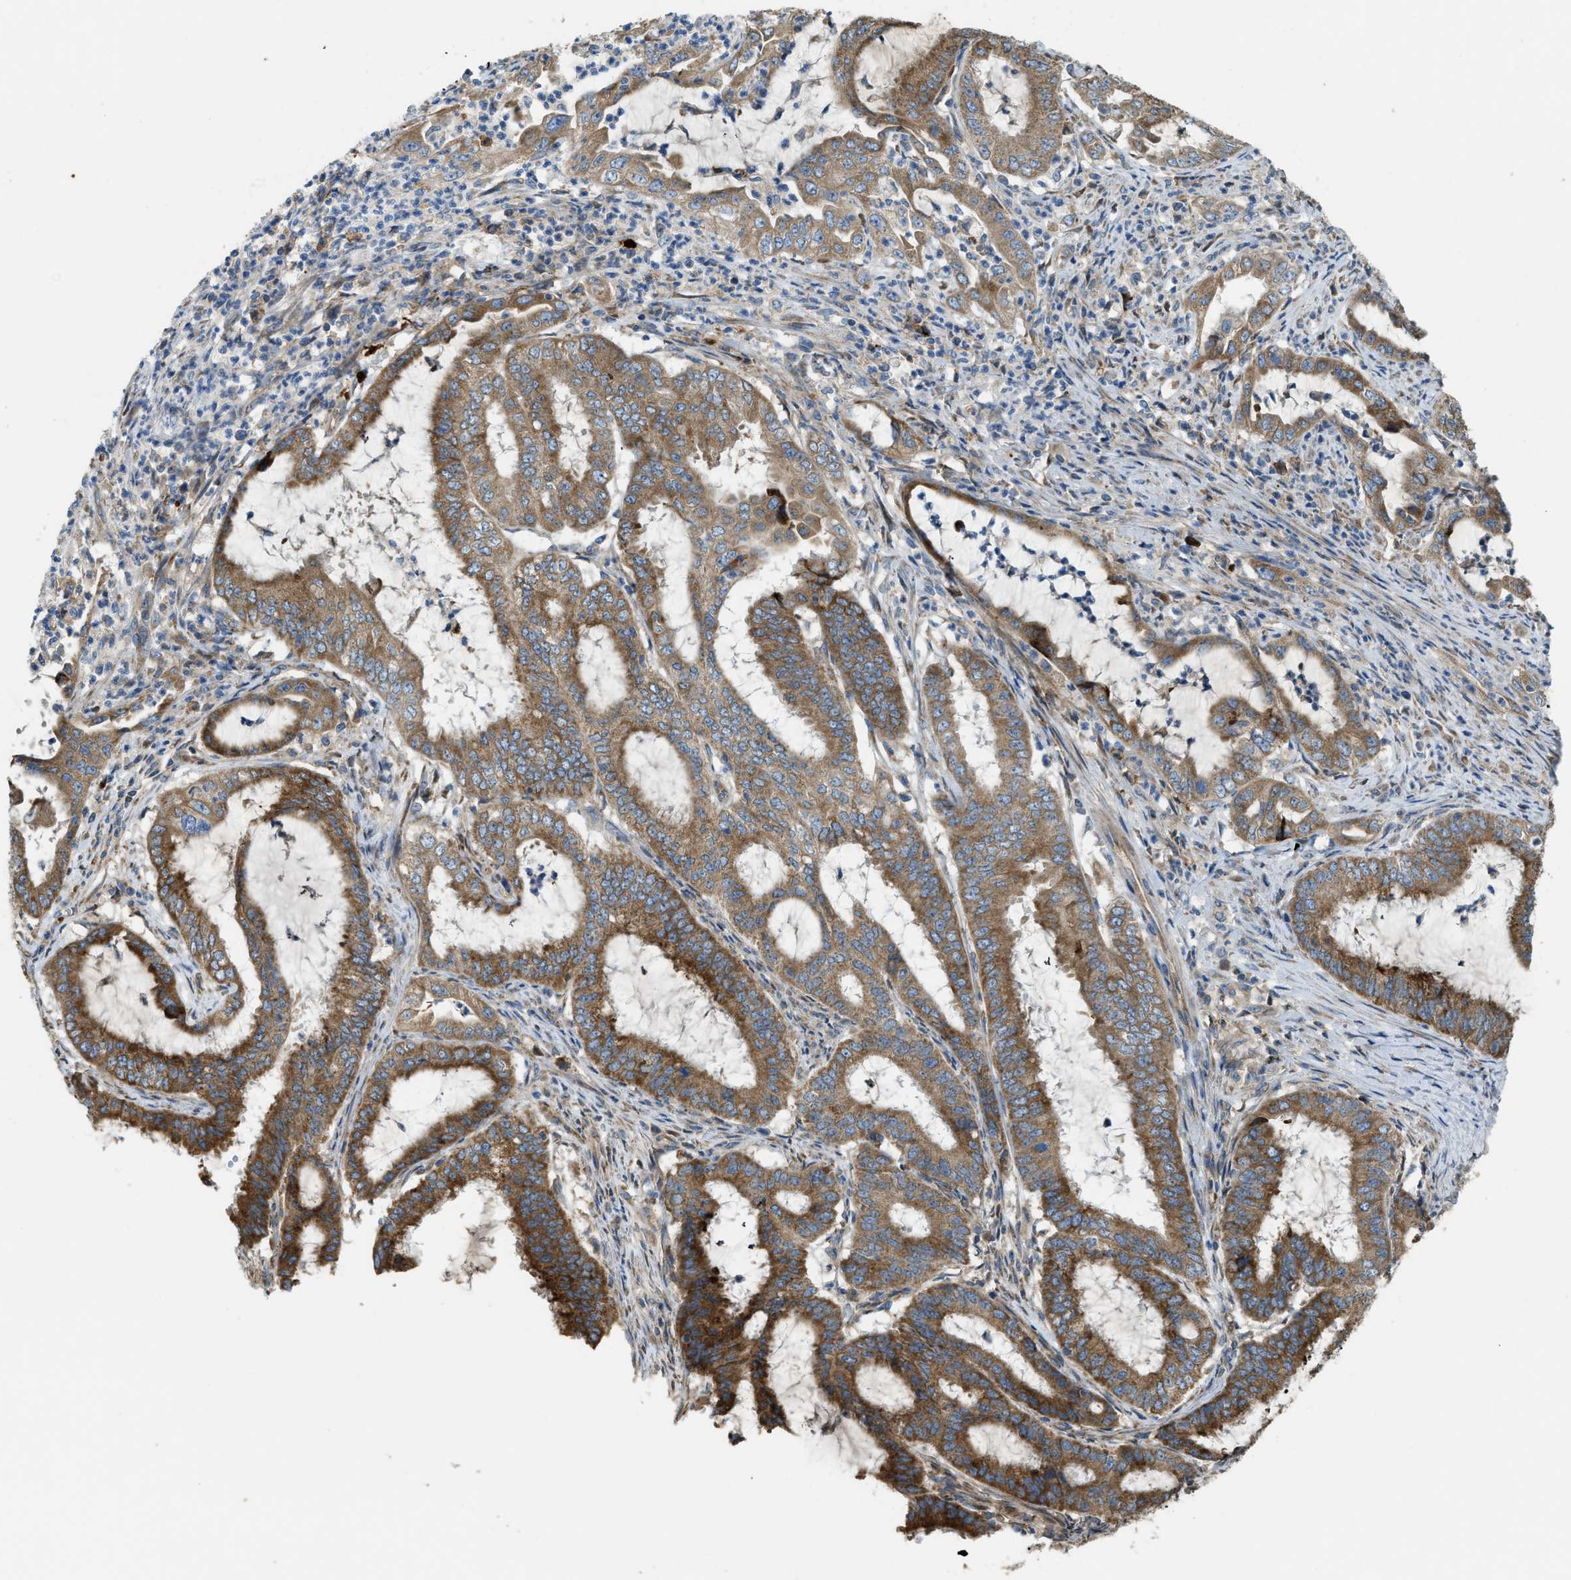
{"staining": {"intensity": "moderate", "quantity": ">75%", "location": "cytoplasmic/membranous"}, "tissue": "endometrial cancer", "cell_type": "Tumor cells", "image_type": "cancer", "snomed": [{"axis": "morphology", "description": "Adenocarcinoma, NOS"}, {"axis": "topography", "description": "Endometrium"}], "caption": "There is medium levels of moderate cytoplasmic/membranous staining in tumor cells of endometrial cancer, as demonstrated by immunohistochemical staining (brown color).", "gene": "TMEM68", "patient": {"sex": "female", "age": 51}}